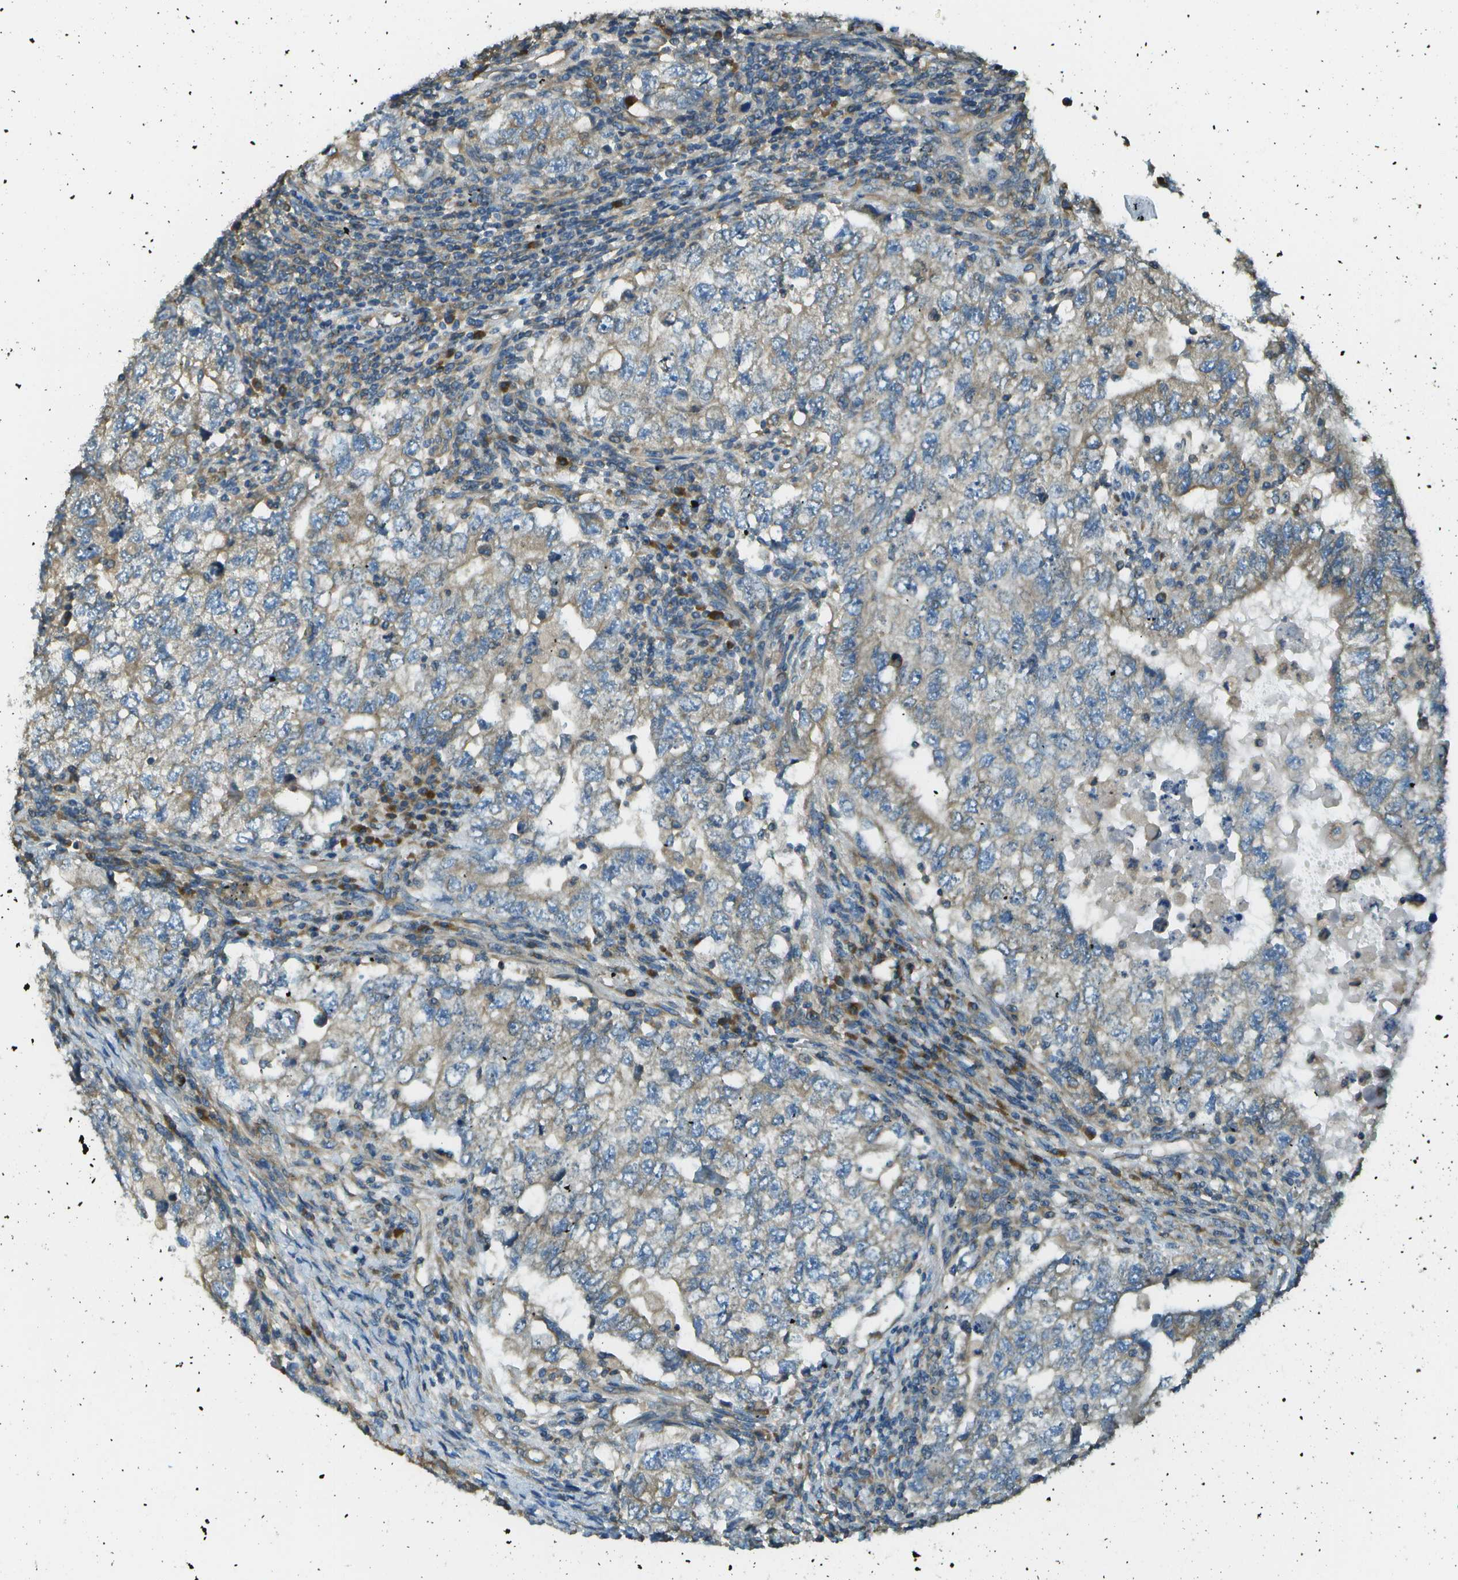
{"staining": {"intensity": "weak", "quantity": "<25%", "location": "cytoplasmic/membranous"}, "tissue": "testis cancer", "cell_type": "Tumor cells", "image_type": "cancer", "snomed": [{"axis": "morphology", "description": "Carcinoma, Embryonal, NOS"}, {"axis": "topography", "description": "Testis"}], "caption": "Immunohistochemistry (IHC) image of testis cancer stained for a protein (brown), which displays no positivity in tumor cells.", "gene": "DNAJB11", "patient": {"sex": "male", "age": 36}}